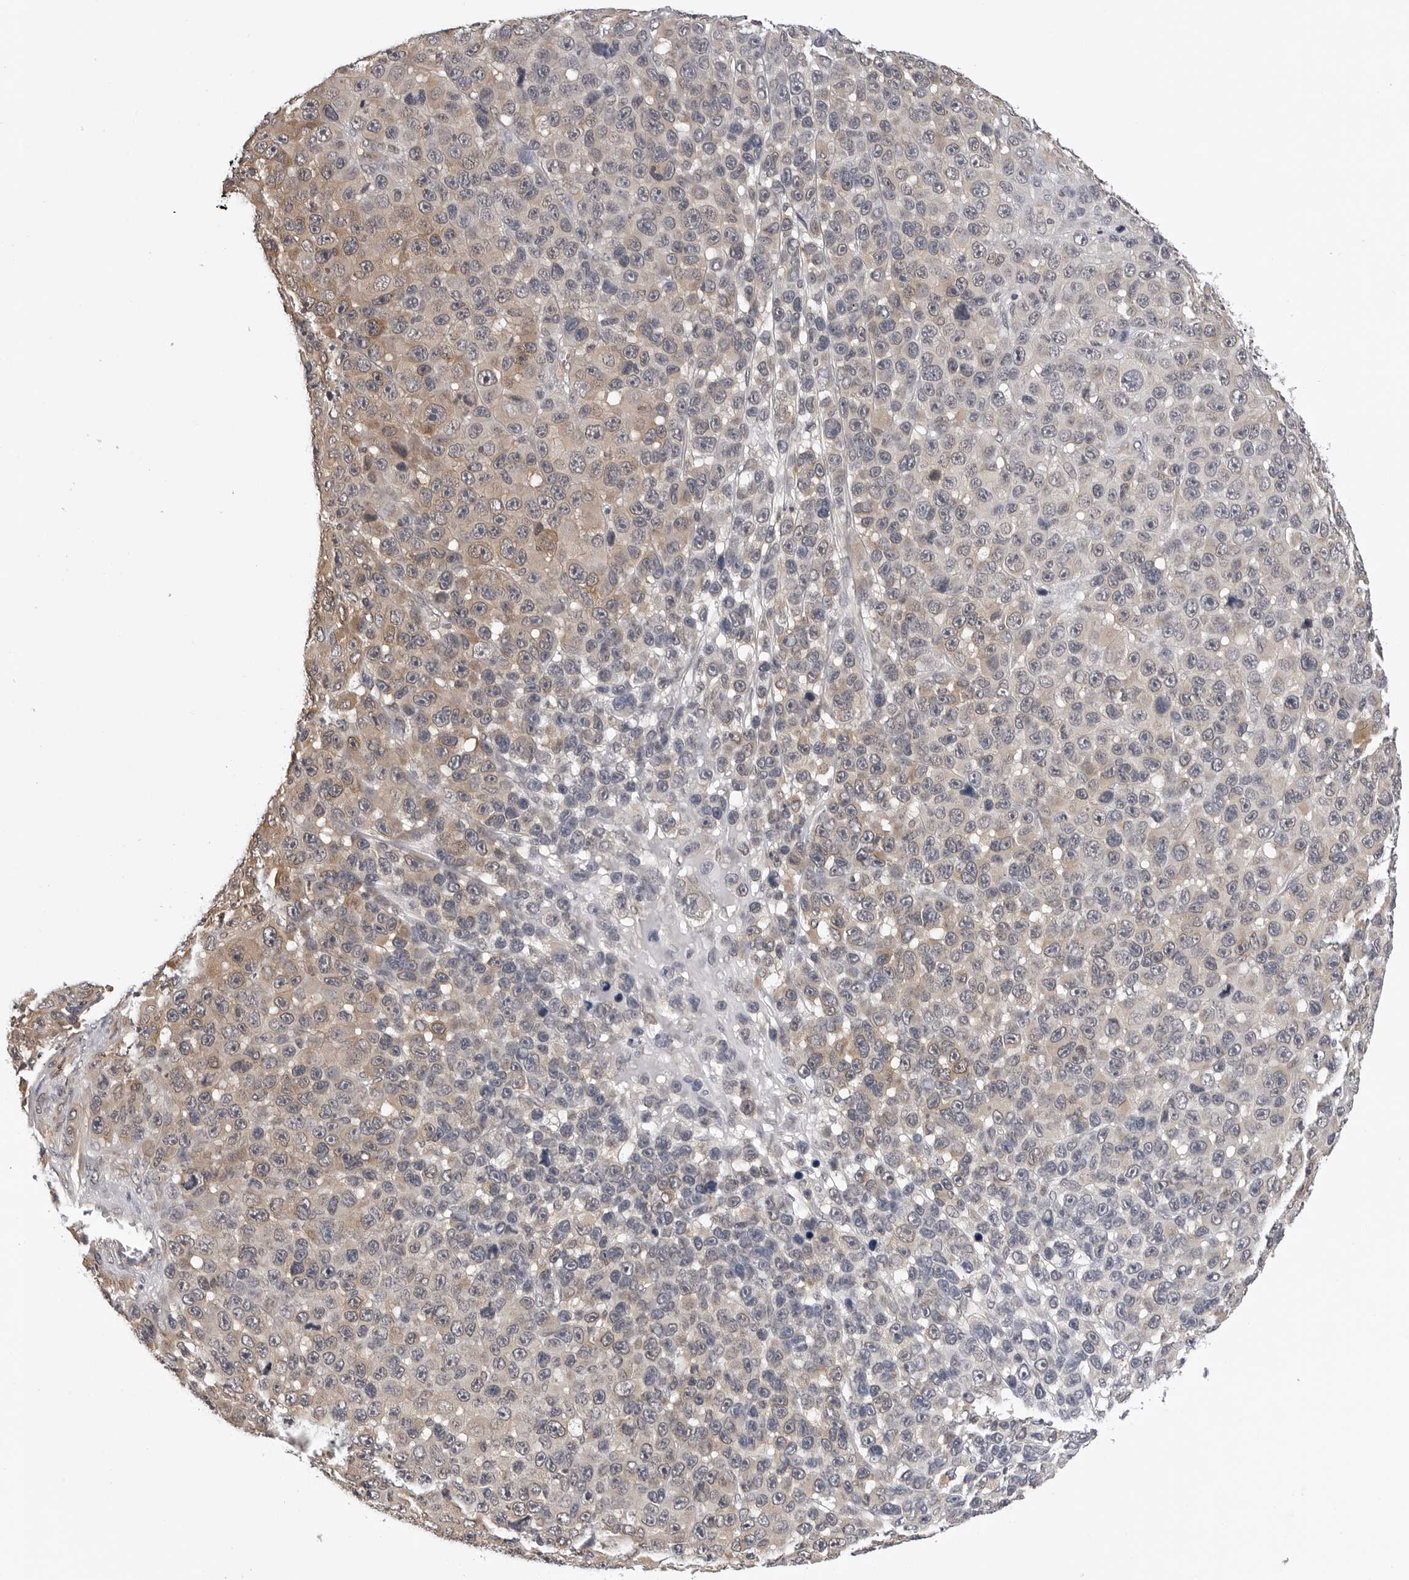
{"staining": {"intensity": "weak", "quantity": "<25%", "location": "cytoplasmic/membranous"}, "tissue": "melanoma", "cell_type": "Tumor cells", "image_type": "cancer", "snomed": [{"axis": "morphology", "description": "Malignant melanoma, NOS"}, {"axis": "topography", "description": "Skin"}], "caption": "IHC of melanoma exhibits no staining in tumor cells.", "gene": "TRMT13", "patient": {"sex": "male", "age": 53}}